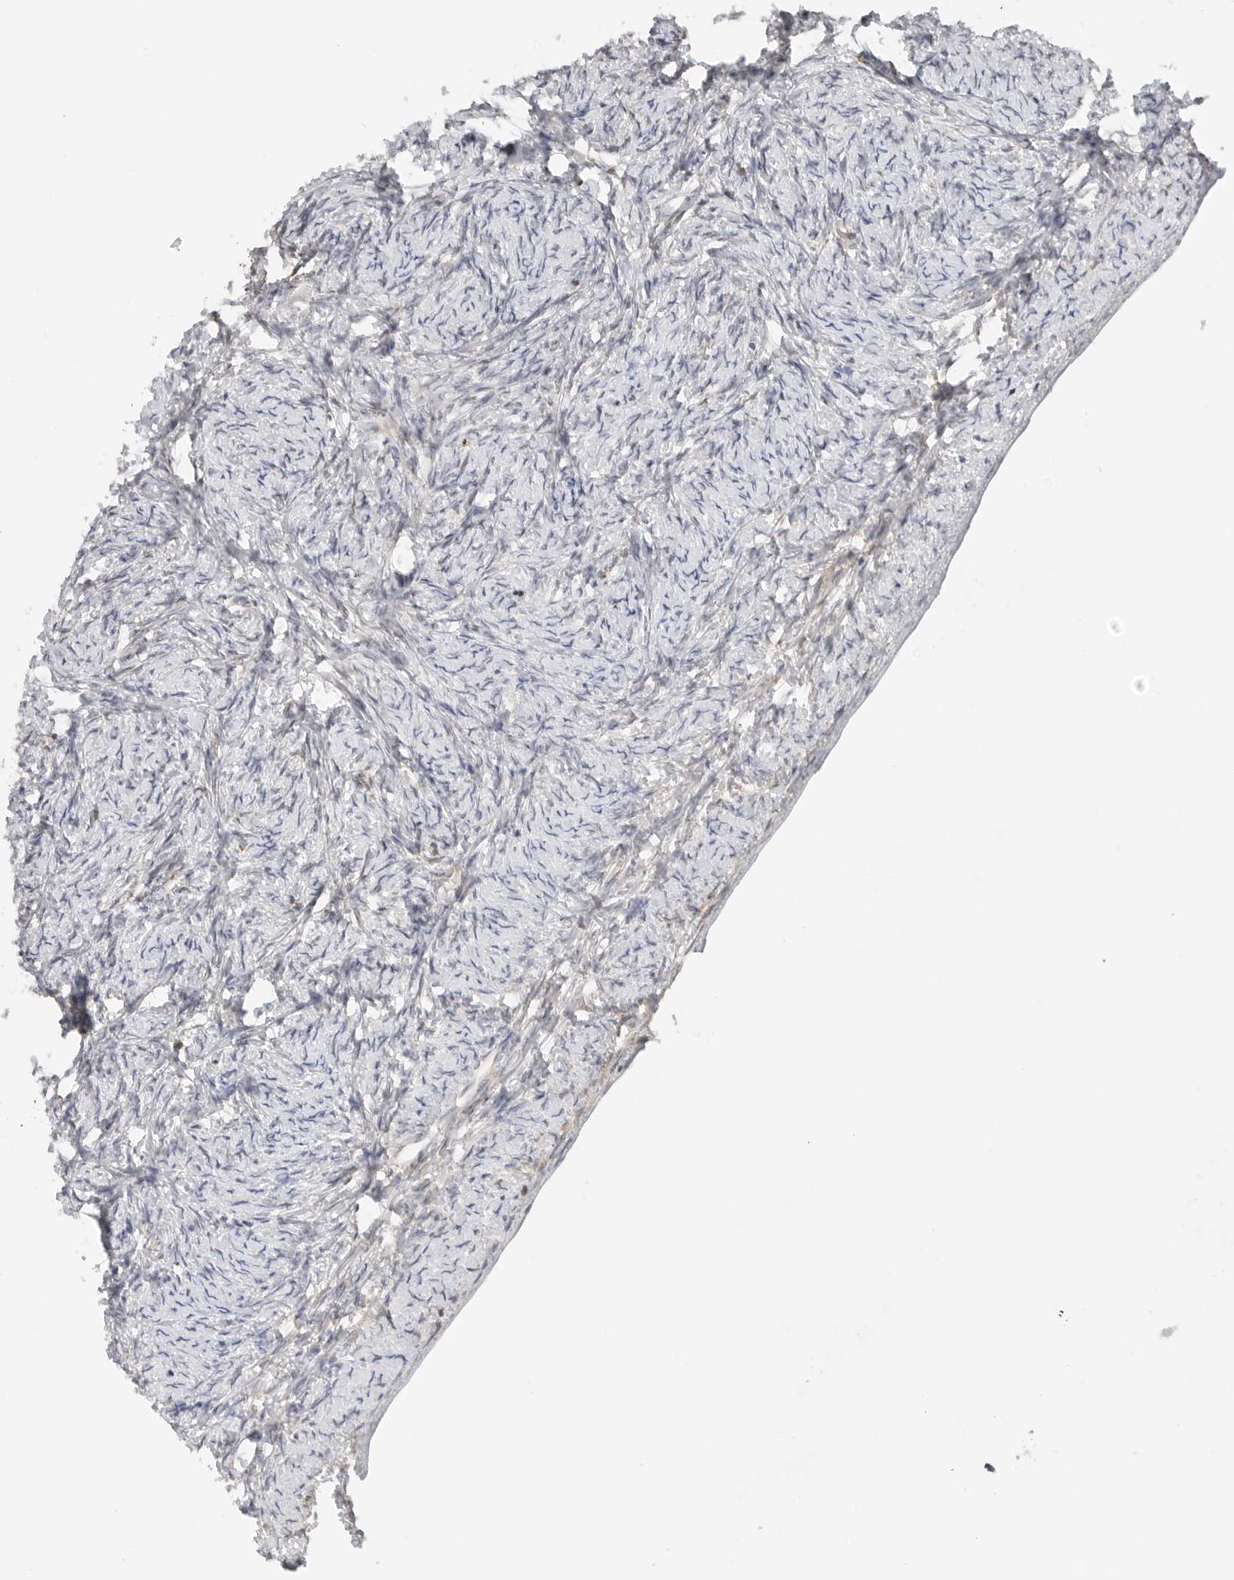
{"staining": {"intensity": "negative", "quantity": "none", "location": "none"}, "tissue": "ovary", "cell_type": "Ovarian stroma cells", "image_type": "normal", "snomed": [{"axis": "morphology", "description": "Normal tissue, NOS"}, {"axis": "topography", "description": "Ovary"}], "caption": "Immunohistochemical staining of normal human ovary reveals no significant positivity in ovarian stroma cells.", "gene": "DYRK4", "patient": {"sex": "female", "age": 34}}